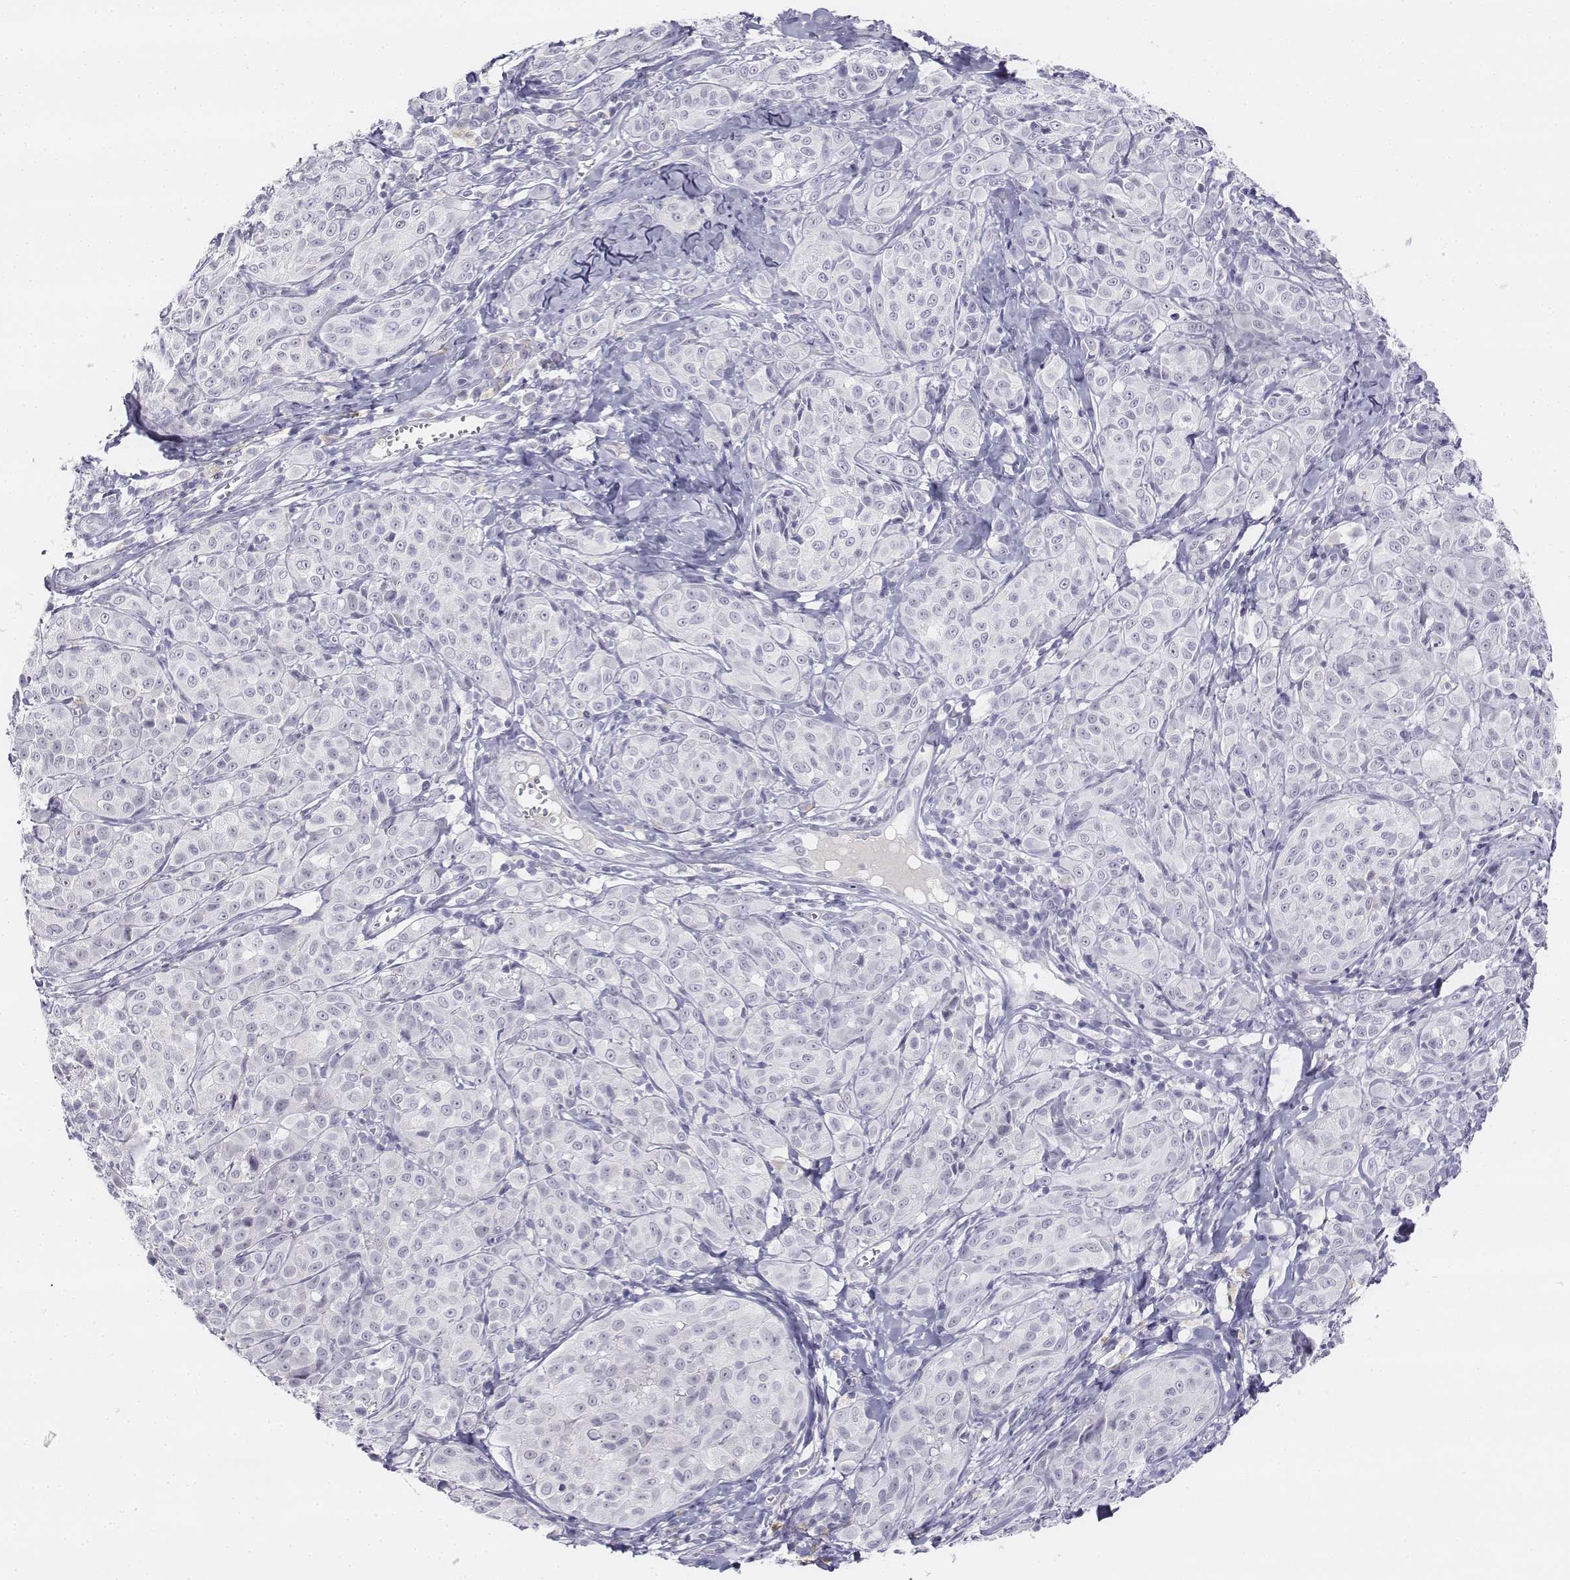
{"staining": {"intensity": "negative", "quantity": "none", "location": "none"}, "tissue": "melanoma", "cell_type": "Tumor cells", "image_type": "cancer", "snomed": [{"axis": "morphology", "description": "Malignant melanoma, NOS"}, {"axis": "topography", "description": "Skin"}], "caption": "The immunohistochemistry photomicrograph has no significant staining in tumor cells of malignant melanoma tissue.", "gene": "UCN2", "patient": {"sex": "male", "age": 89}}